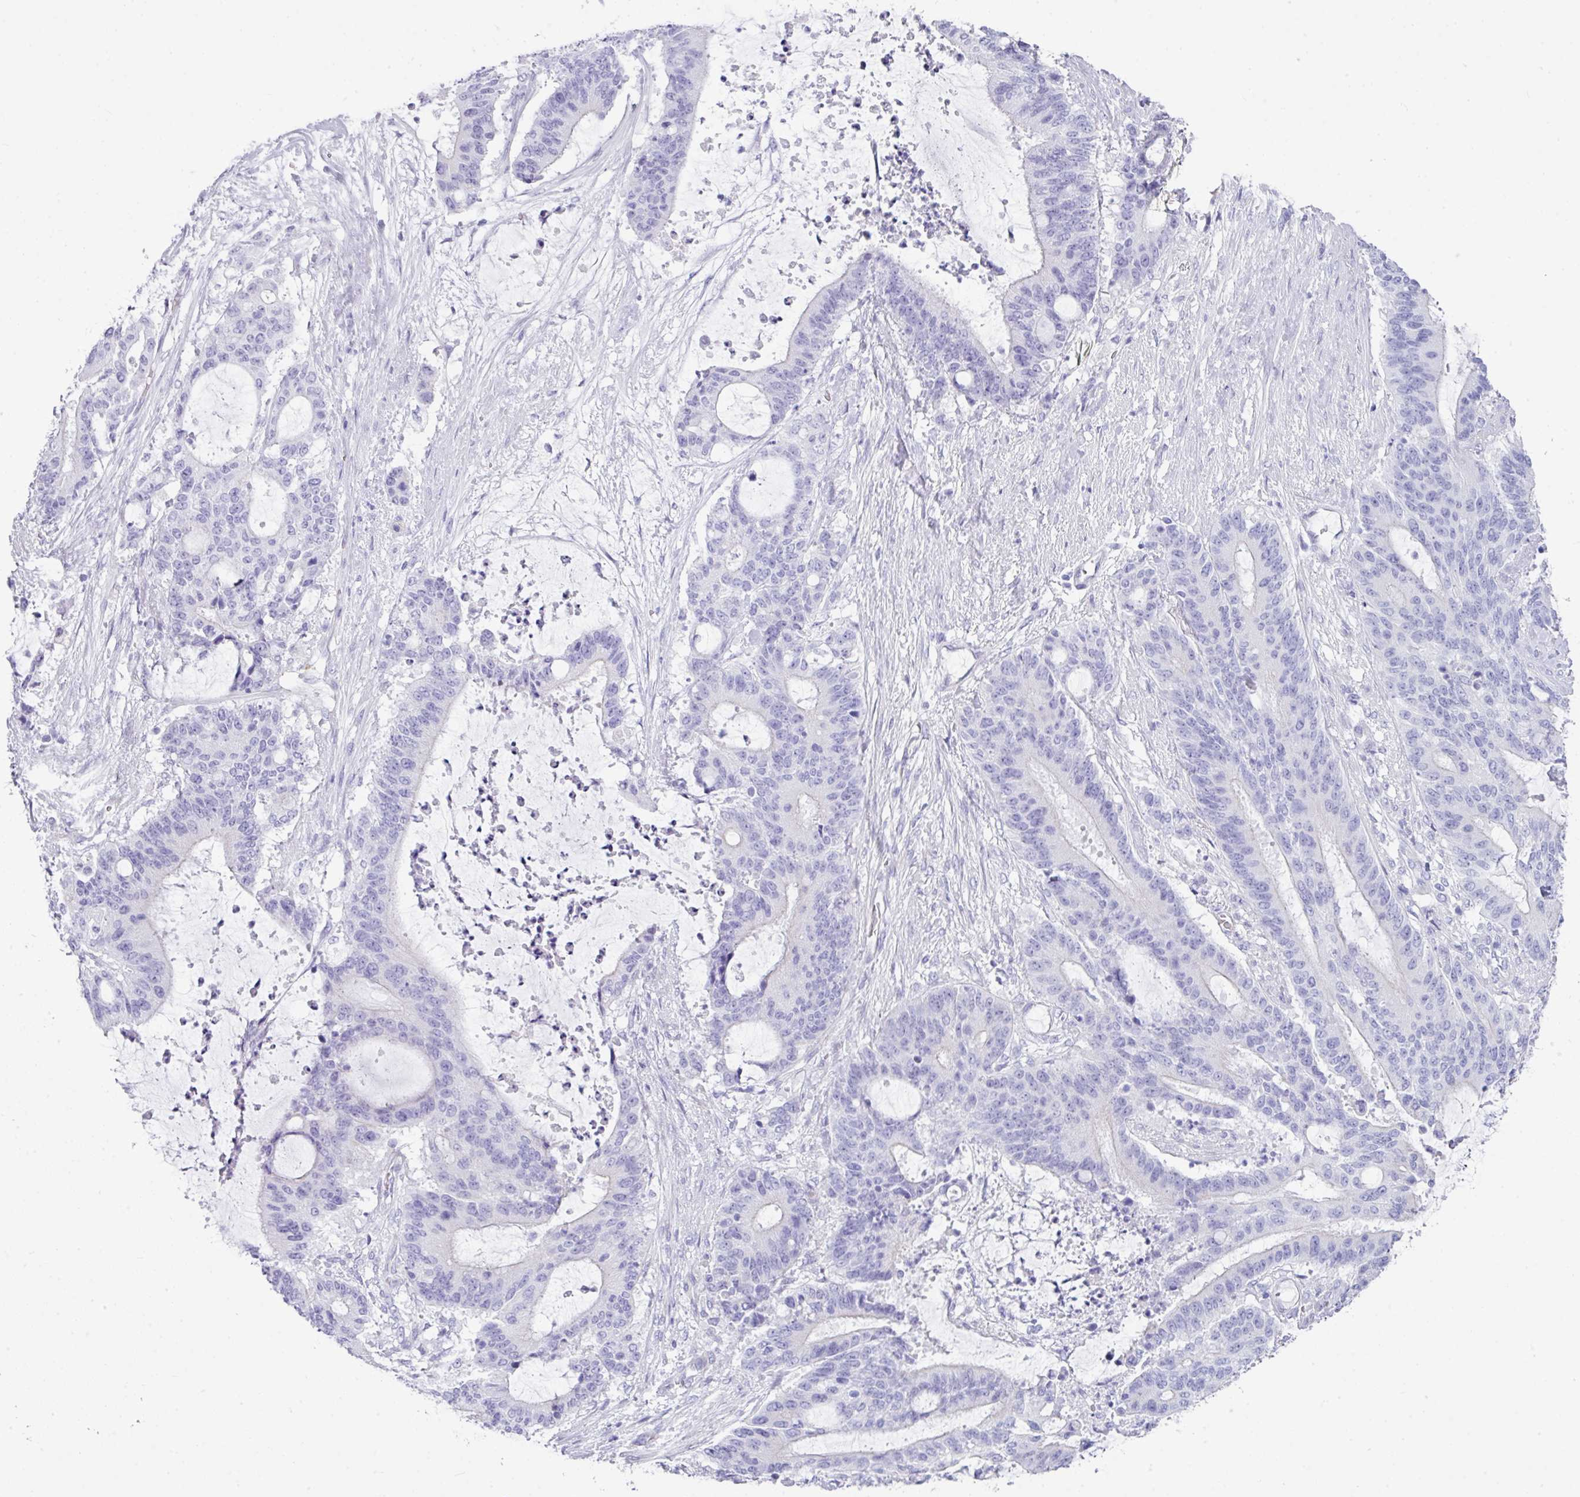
{"staining": {"intensity": "negative", "quantity": "none", "location": "none"}, "tissue": "liver cancer", "cell_type": "Tumor cells", "image_type": "cancer", "snomed": [{"axis": "morphology", "description": "Normal tissue, NOS"}, {"axis": "morphology", "description": "Cholangiocarcinoma"}, {"axis": "topography", "description": "Liver"}, {"axis": "topography", "description": "Peripheral nerve tissue"}], "caption": "Immunohistochemistry histopathology image of cholangiocarcinoma (liver) stained for a protein (brown), which shows no positivity in tumor cells.", "gene": "ABCC5", "patient": {"sex": "female", "age": 73}}